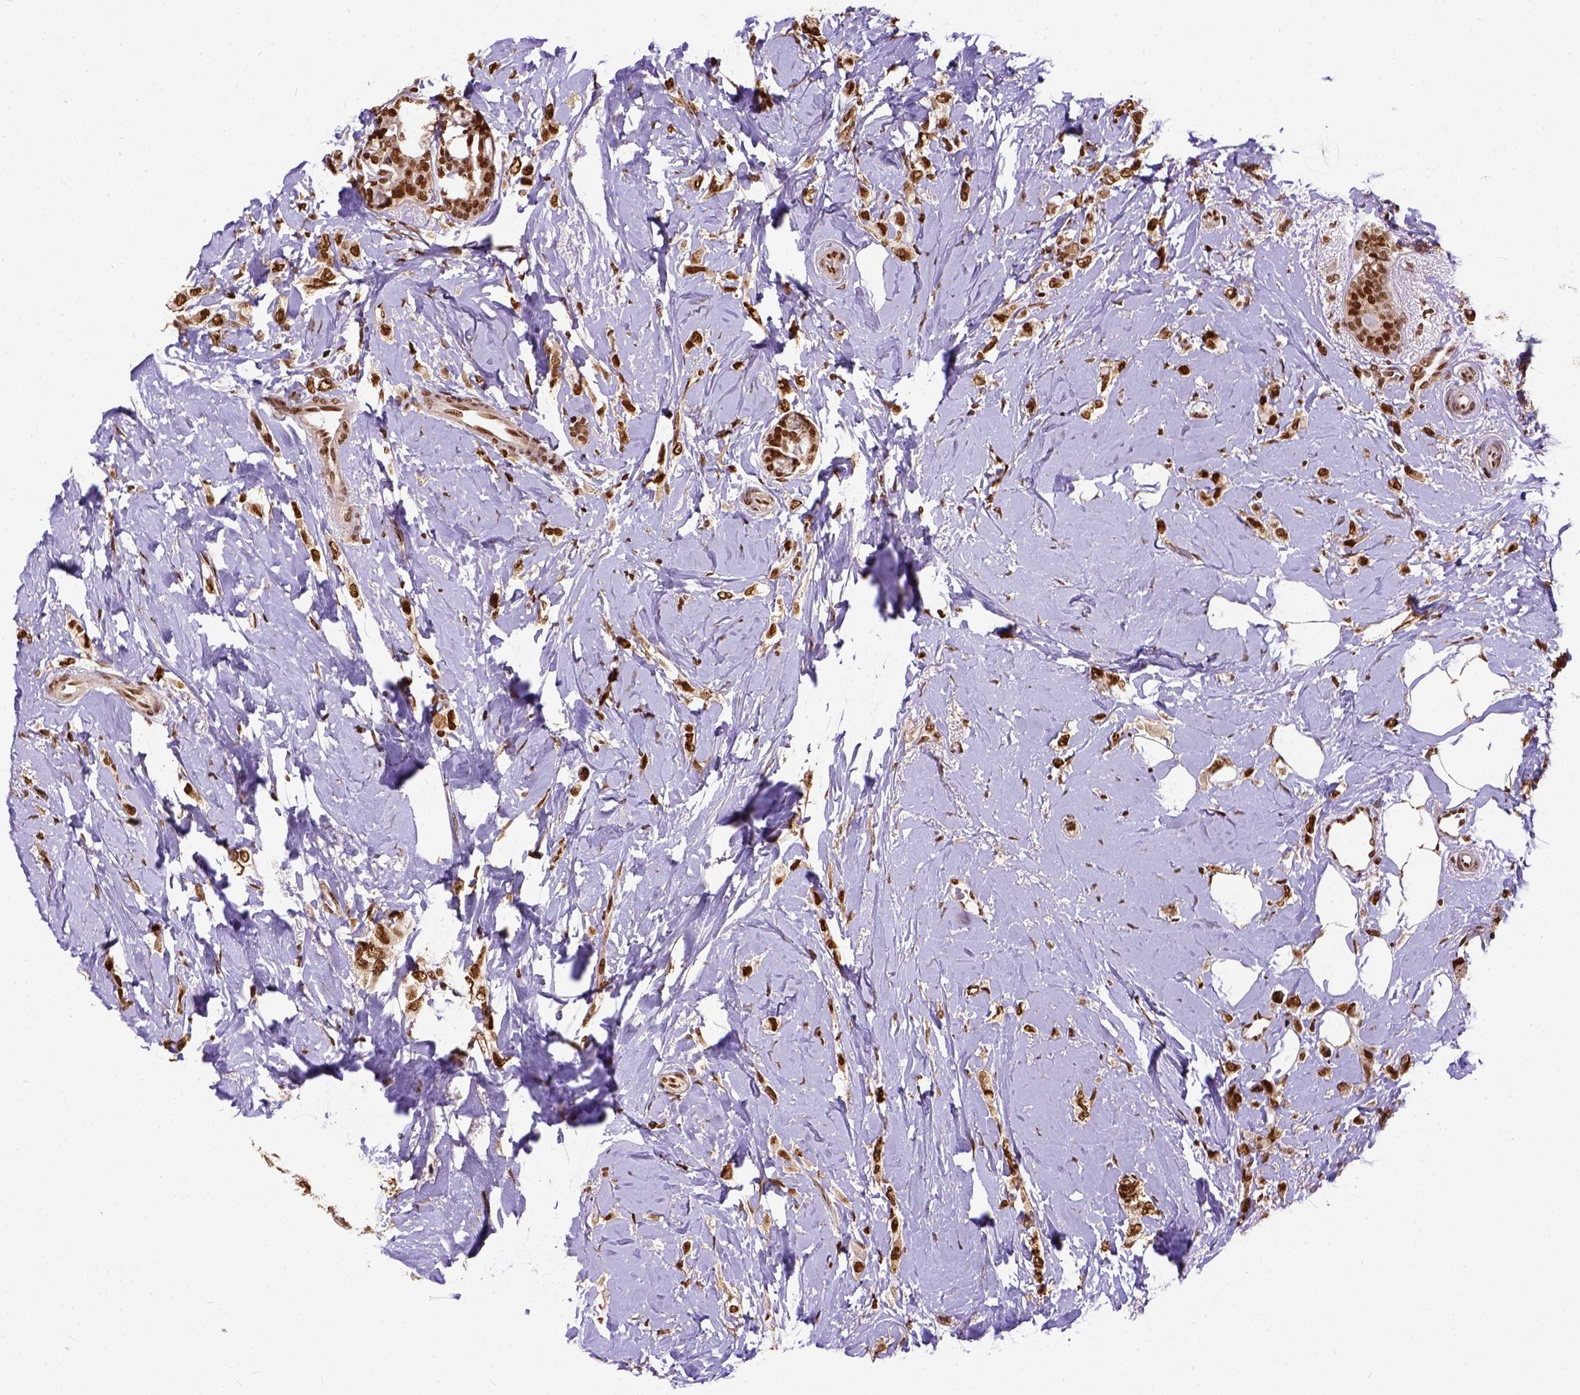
{"staining": {"intensity": "strong", "quantity": ">75%", "location": "nuclear"}, "tissue": "breast cancer", "cell_type": "Tumor cells", "image_type": "cancer", "snomed": [{"axis": "morphology", "description": "Lobular carcinoma"}, {"axis": "topography", "description": "Breast"}], "caption": "Immunohistochemical staining of human lobular carcinoma (breast) reveals strong nuclear protein staining in approximately >75% of tumor cells. Ihc stains the protein of interest in brown and the nuclei are stained blue.", "gene": "NACC1", "patient": {"sex": "female", "age": 66}}